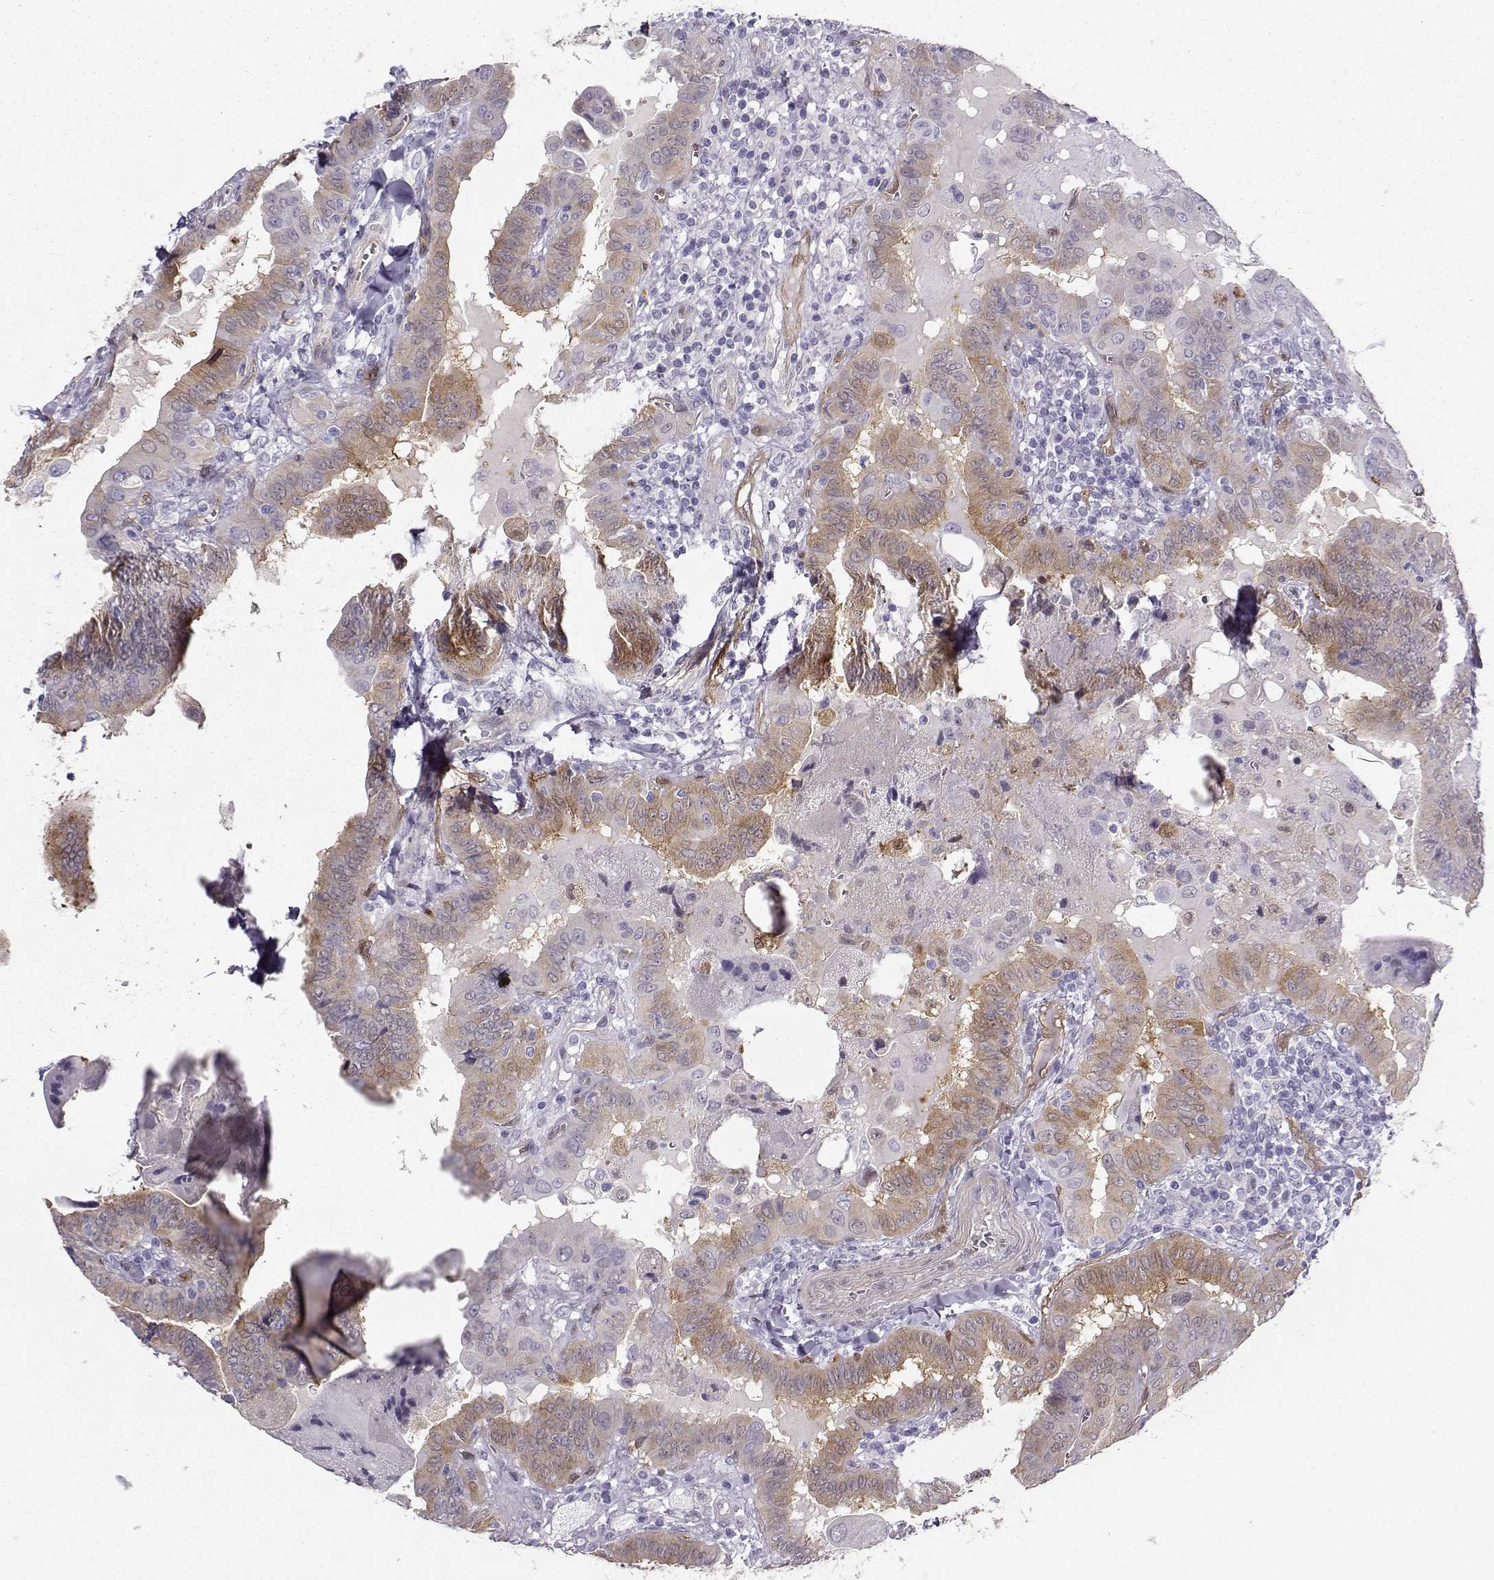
{"staining": {"intensity": "moderate", "quantity": "<25%", "location": "cytoplasmic/membranous"}, "tissue": "thyroid cancer", "cell_type": "Tumor cells", "image_type": "cancer", "snomed": [{"axis": "morphology", "description": "Papillary adenocarcinoma, NOS"}, {"axis": "topography", "description": "Thyroid gland"}], "caption": "This histopathology image shows thyroid cancer (papillary adenocarcinoma) stained with immunohistochemistry to label a protein in brown. The cytoplasmic/membranous of tumor cells show moderate positivity for the protein. Nuclei are counter-stained blue.", "gene": "NQO1", "patient": {"sex": "female", "age": 37}}